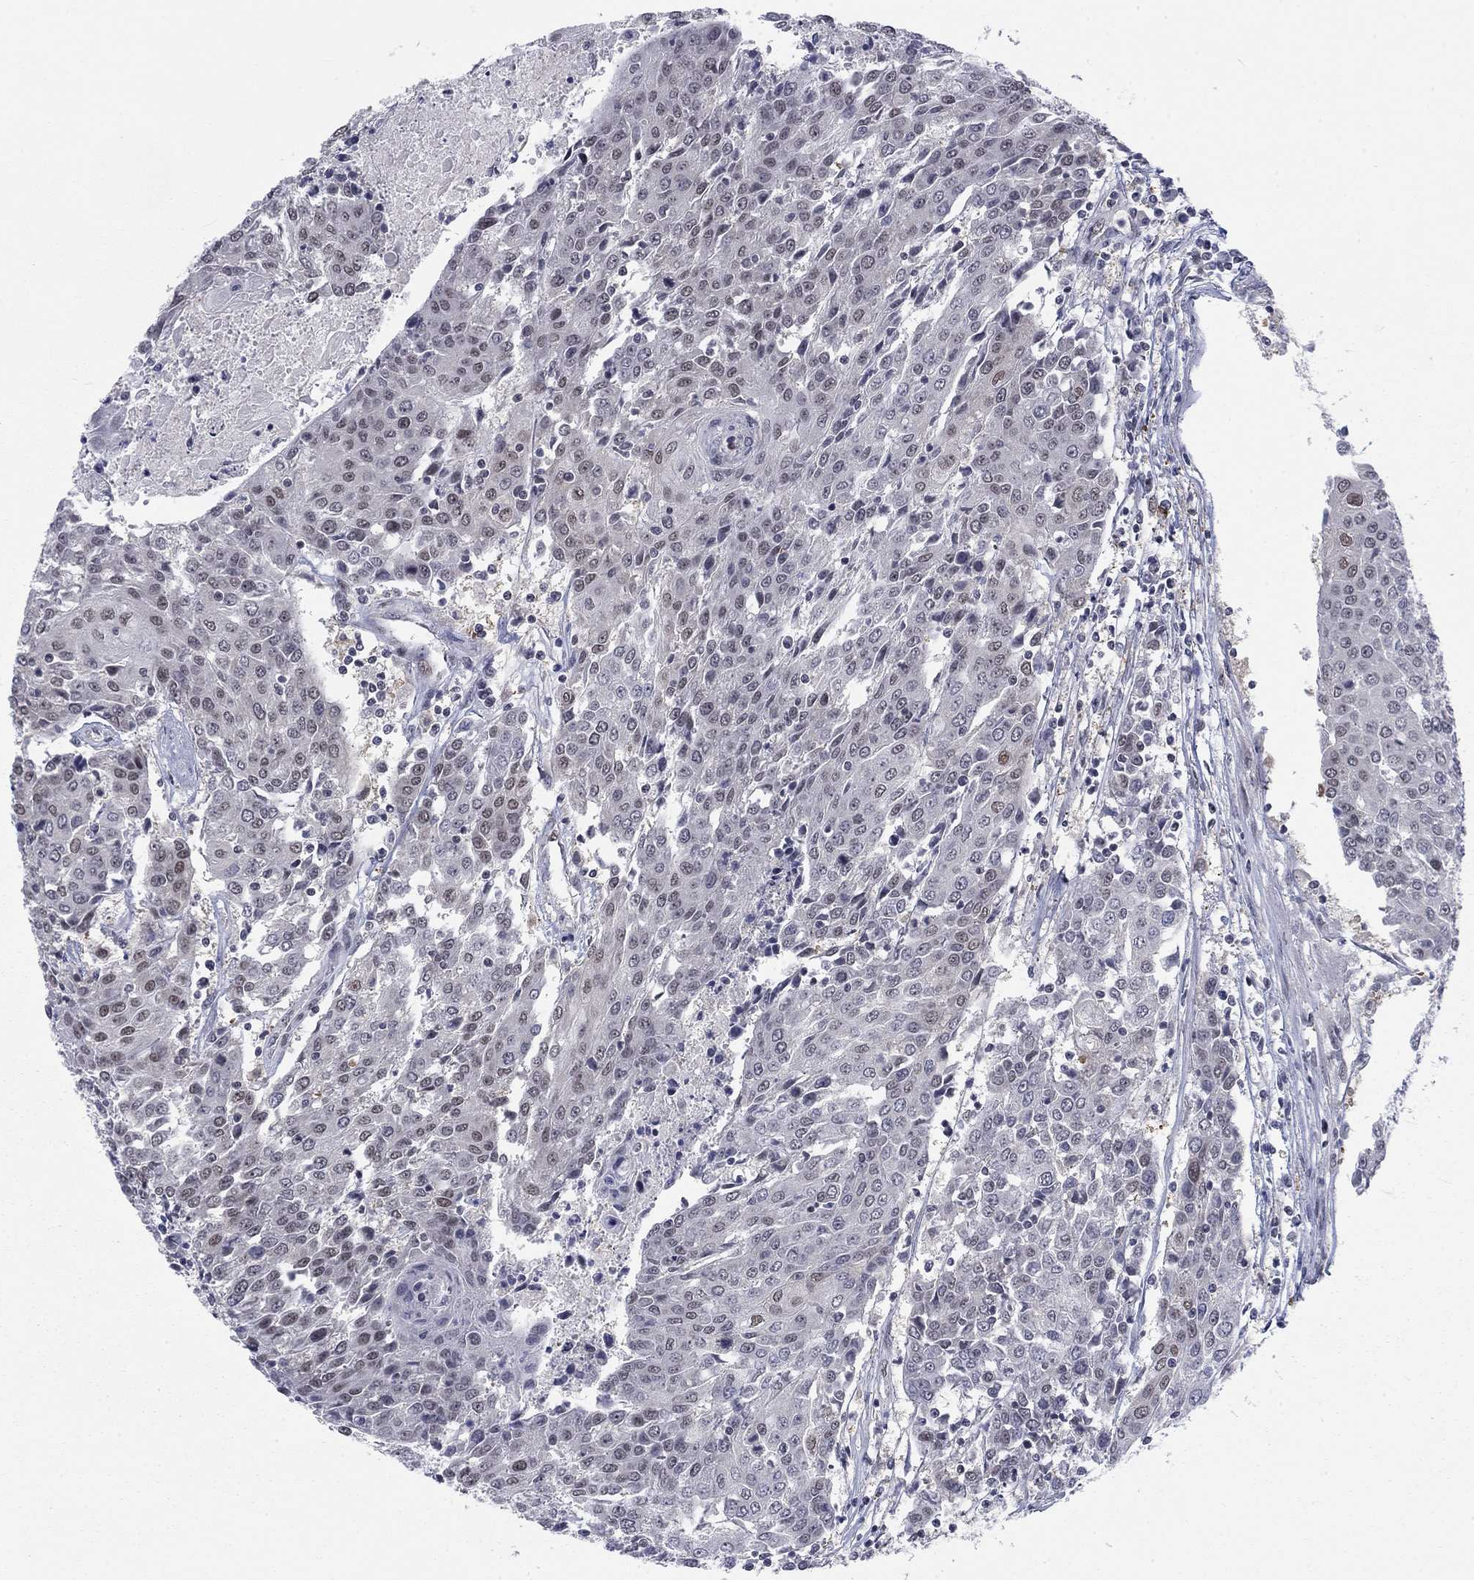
{"staining": {"intensity": "negative", "quantity": "none", "location": "none"}, "tissue": "urothelial cancer", "cell_type": "Tumor cells", "image_type": "cancer", "snomed": [{"axis": "morphology", "description": "Urothelial carcinoma, High grade"}, {"axis": "topography", "description": "Urinary bladder"}], "caption": "Tumor cells show no significant positivity in urothelial carcinoma (high-grade).", "gene": "FYTTD1", "patient": {"sex": "female", "age": 85}}